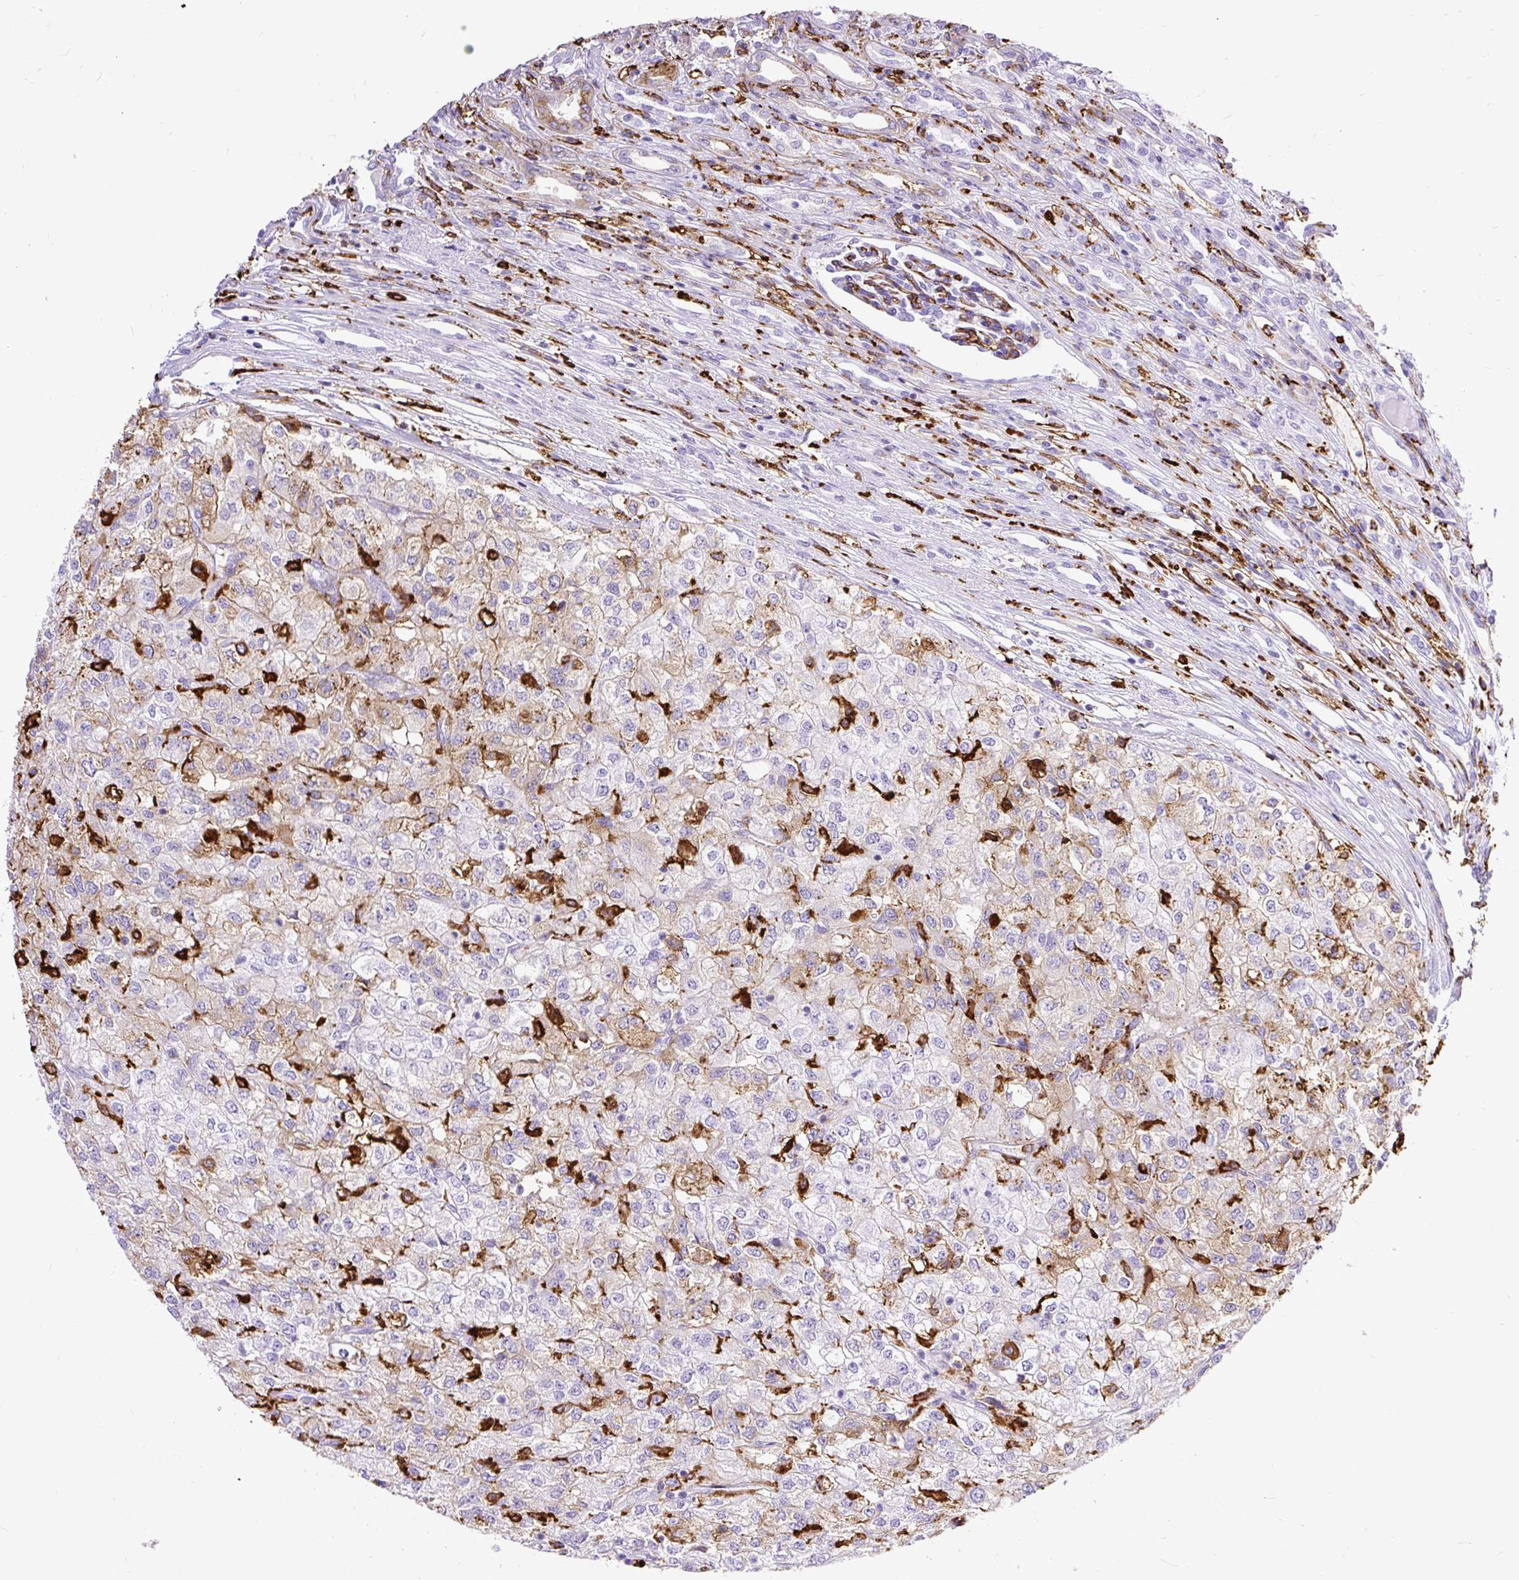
{"staining": {"intensity": "weak", "quantity": "25%-75%", "location": "cytoplasmic/membranous"}, "tissue": "renal cancer", "cell_type": "Tumor cells", "image_type": "cancer", "snomed": [{"axis": "morphology", "description": "Adenocarcinoma, NOS"}, {"axis": "topography", "description": "Kidney"}], "caption": "Immunohistochemical staining of human renal cancer exhibits weak cytoplasmic/membranous protein positivity in about 25%-75% of tumor cells. The protein is stained brown, and the nuclei are stained in blue (DAB (3,3'-diaminobenzidine) IHC with brightfield microscopy, high magnification).", "gene": "HLA-DRA", "patient": {"sex": "female", "age": 54}}